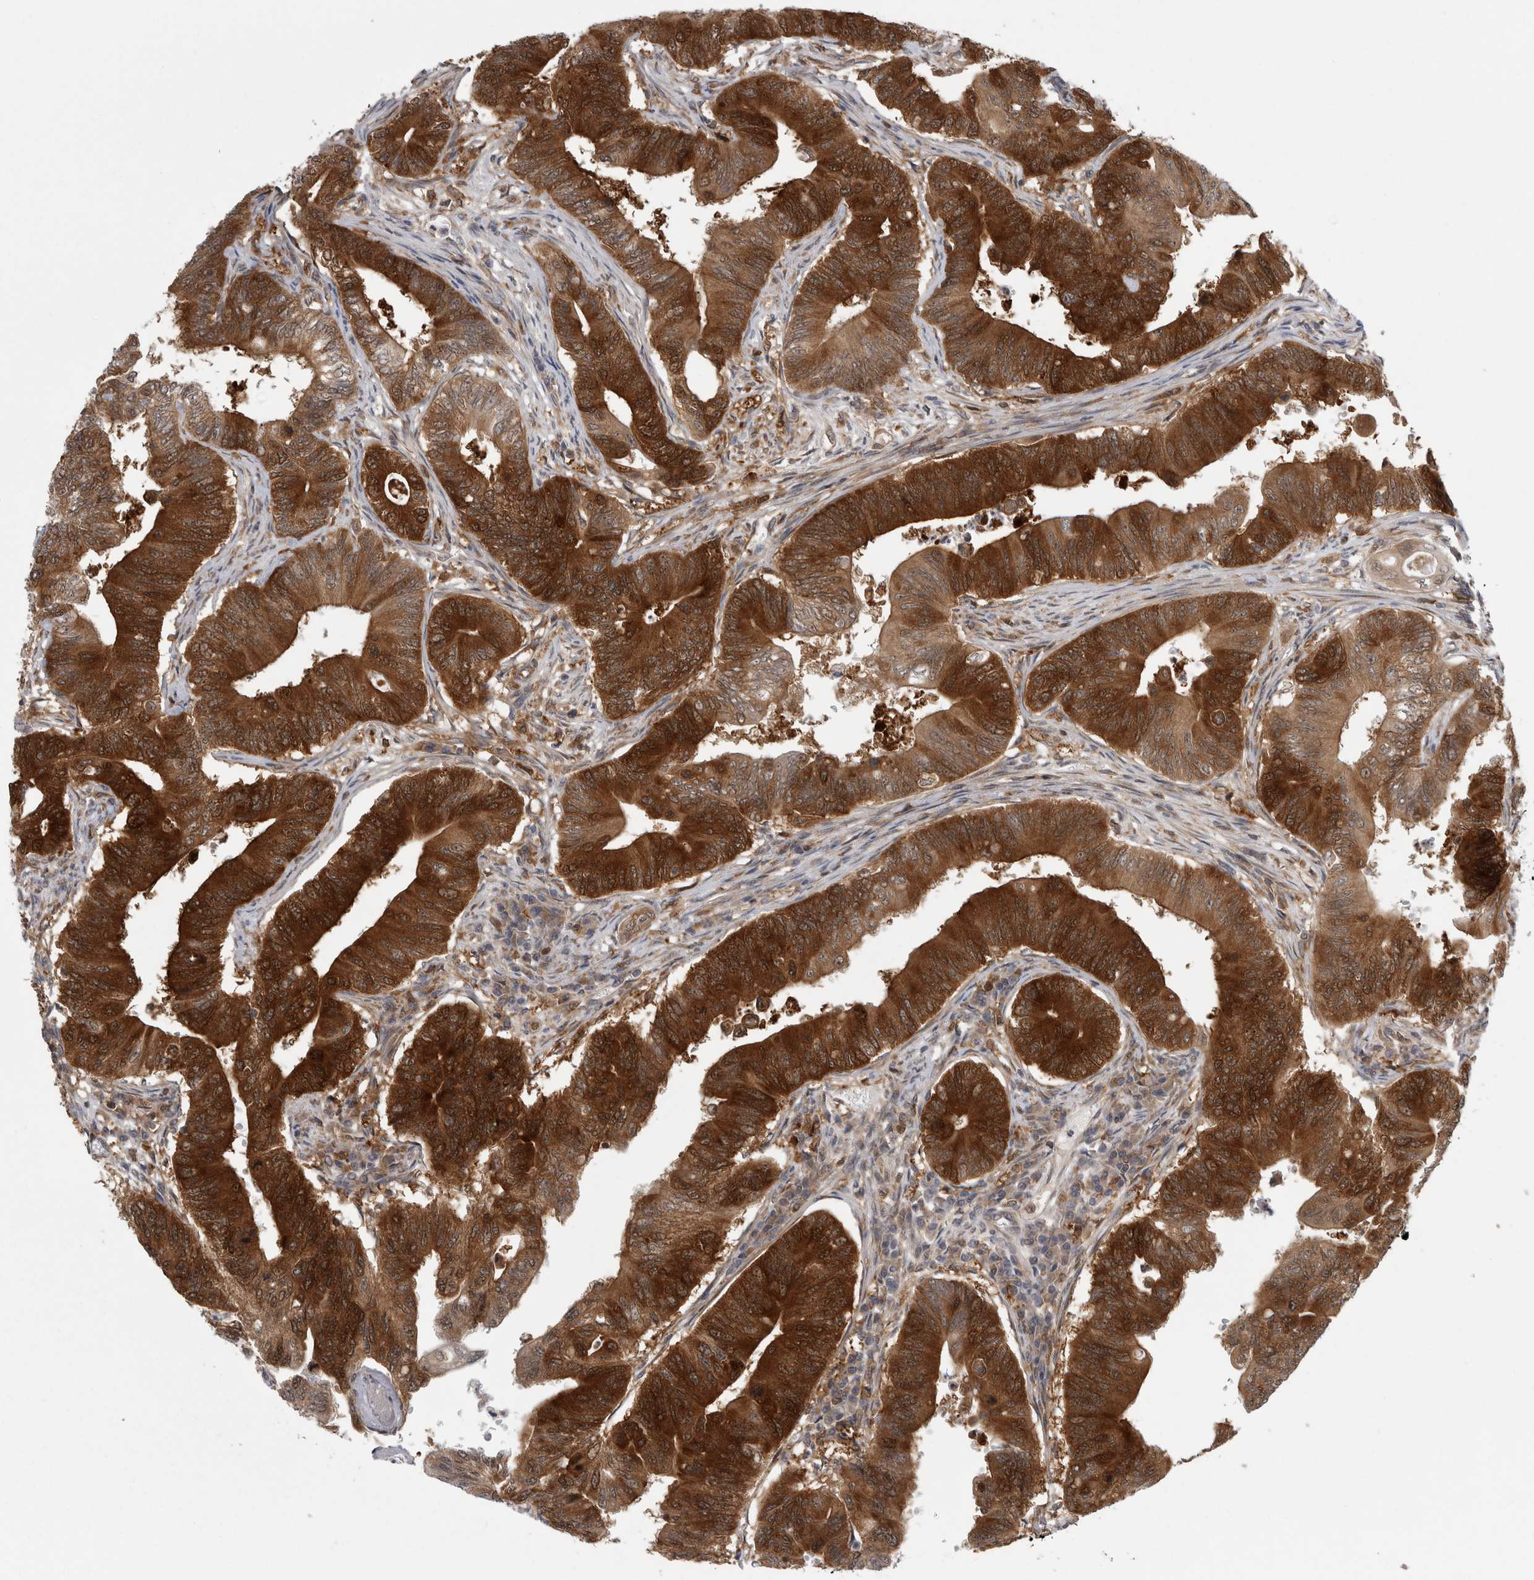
{"staining": {"intensity": "strong", "quantity": ">75%", "location": "cytoplasmic/membranous,nuclear"}, "tissue": "colorectal cancer", "cell_type": "Tumor cells", "image_type": "cancer", "snomed": [{"axis": "morphology", "description": "Adenoma, NOS"}, {"axis": "morphology", "description": "Adenocarcinoma, NOS"}, {"axis": "topography", "description": "Colon"}], "caption": "Protein analysis of adenoma (colorectal) tissue displays strong cytoplasmic/membranous and nuclear expression in about >75% of tumor cells.", "gene": "CACYBP", "patient": {"sex": "male", "age": 79}}